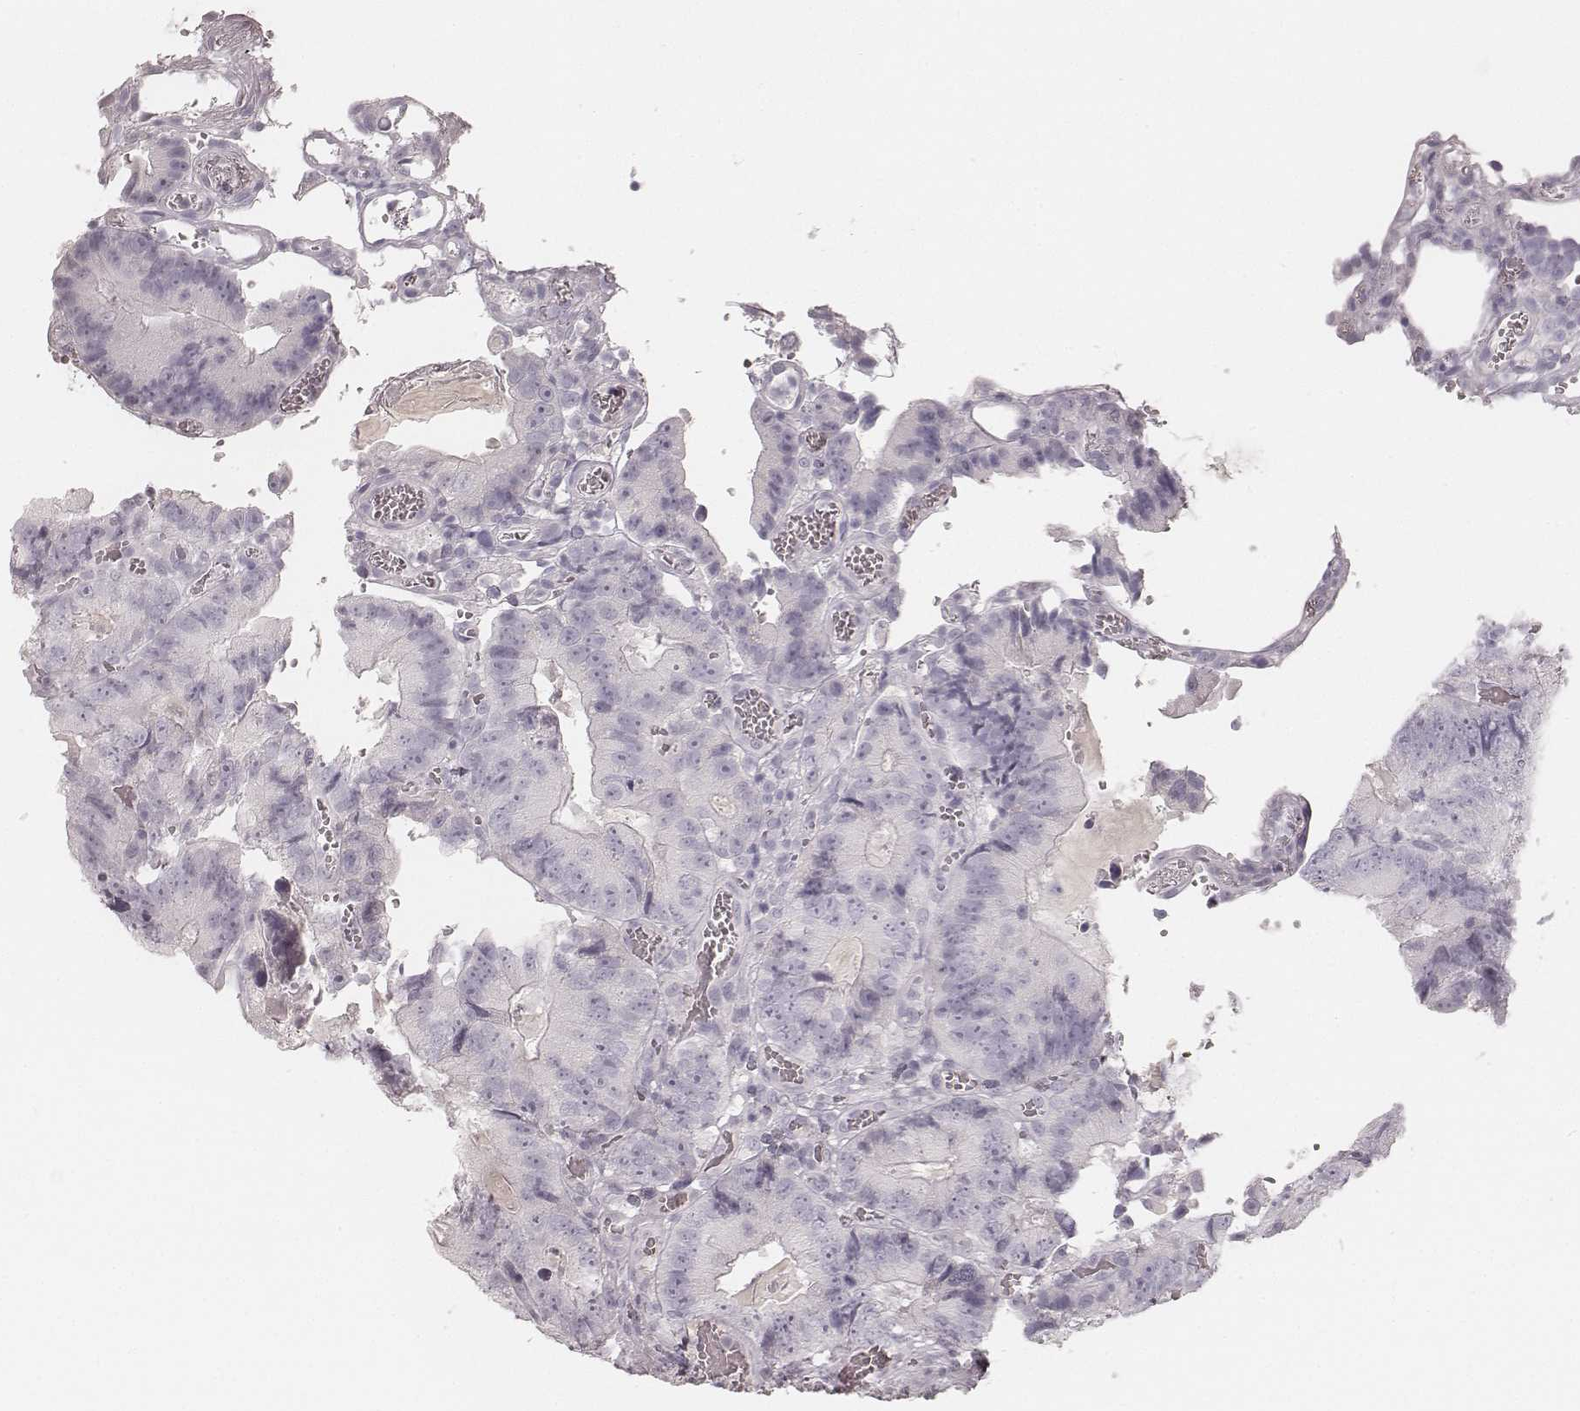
{"staining": {"intensity": "negative", "quantity": "none", "location": "none"}, "tissue": "colorectal cancer", "cell_type": "Tumor cells", "image_type": "cancer", "snomed": [{"axis": "morphology", "description": "Adenocarcinoma, NOS"}, {"axis": "topography", "description": "Colon"}], "caption": "The image shows no significant expression in tumor cells of colorectal cancer (adenocarcinoma). The staining was performed using DAB (3,3'-diaminobenzidine) to visualize the protein expression in brown, while the nuclei were stained in blue with hematoxylin (Magnification: 20x).", "gene": "KRT31", "patient": {"sex": "female", "age": 86}}